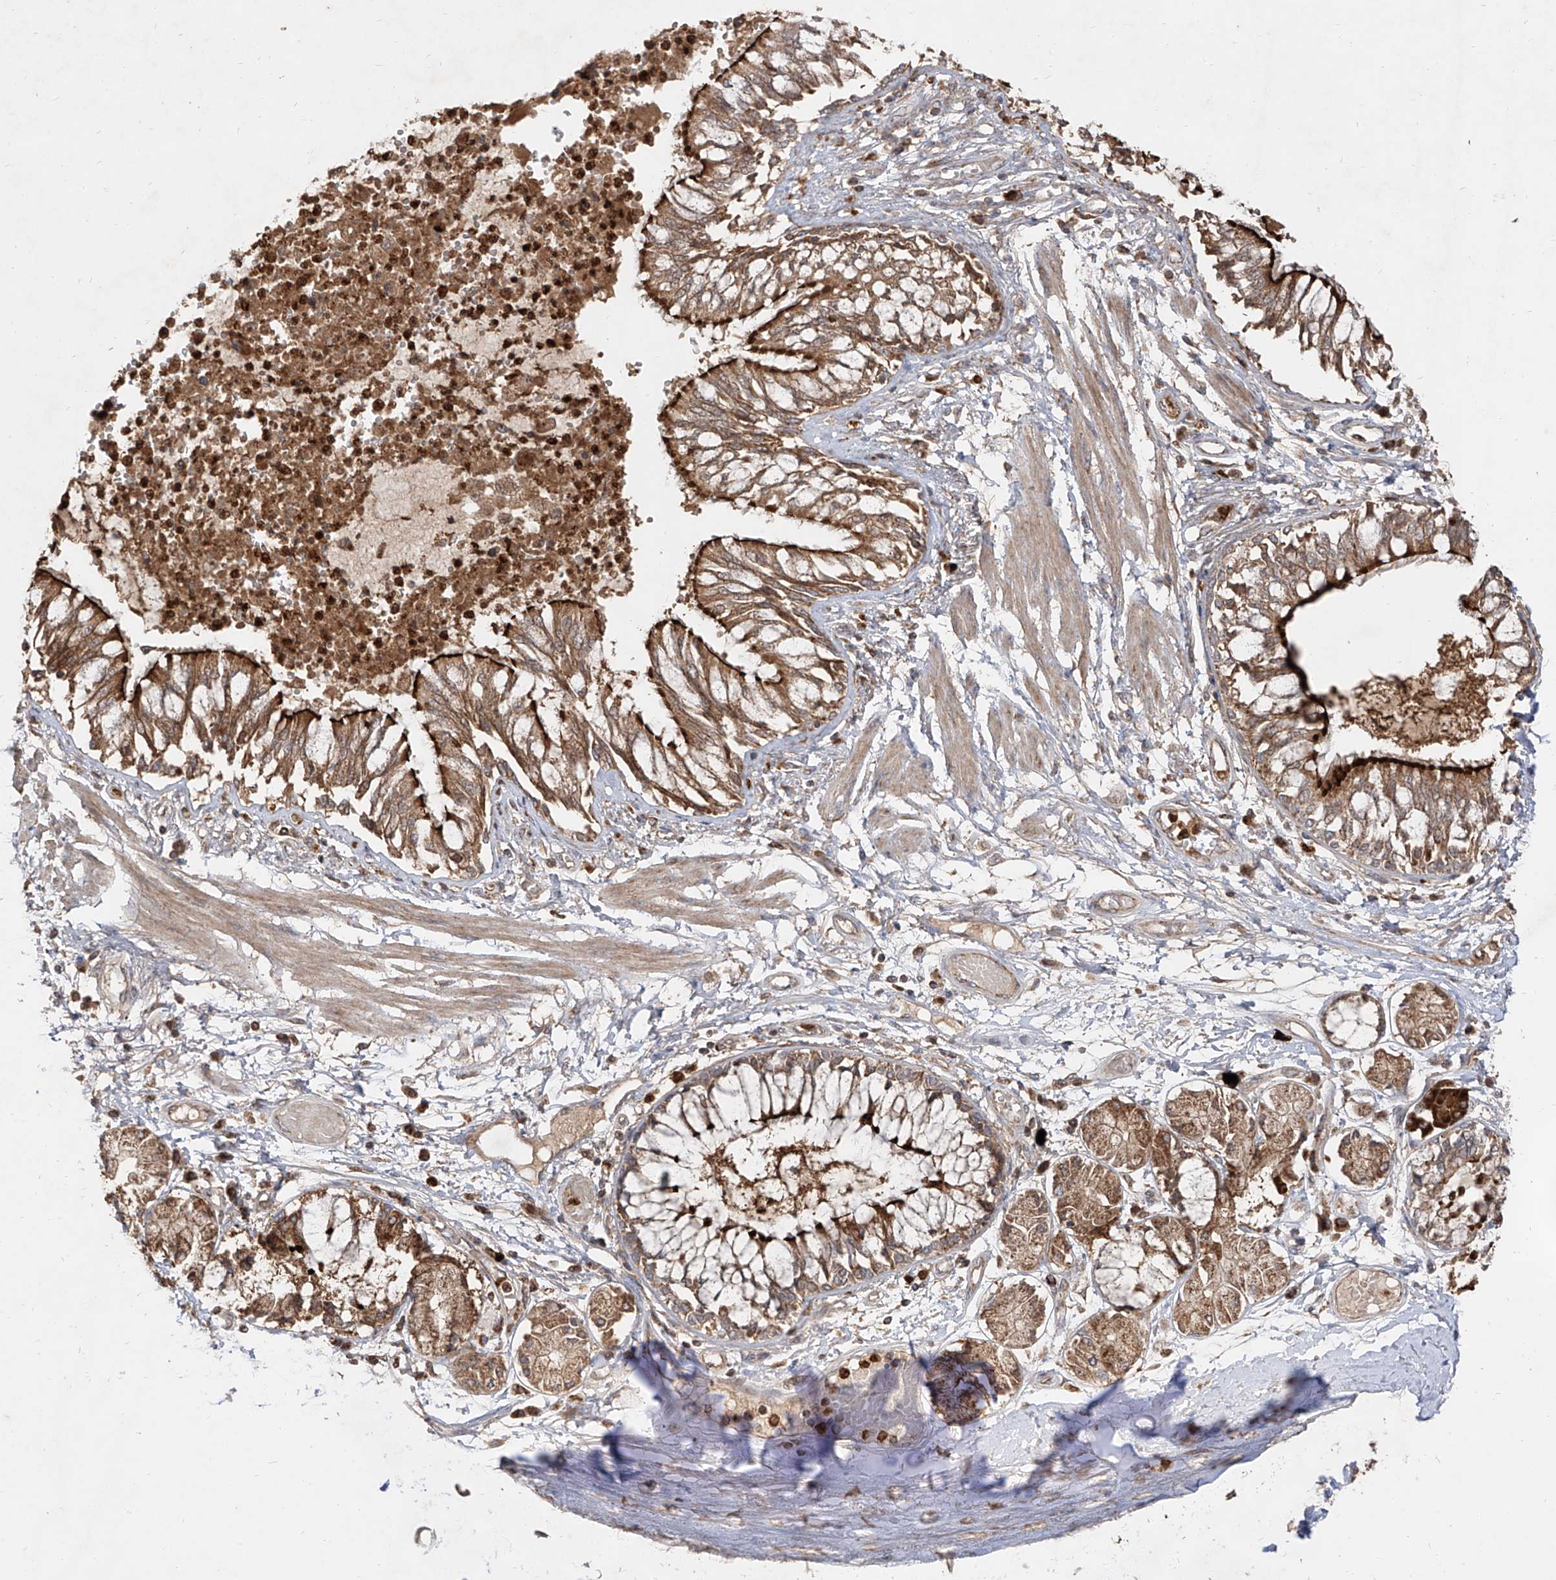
{"staining": {"intensity": "strong", "quantity": ">75%", "location": "cytoplasmic/membranous"}, "tissue": "bronchus", "cell_type": "Respiratory epithelial cells", "image_type": "normal", "snomed": [{"axis": "morphology", "description": "Normal tissue, NOS"}, {"axis": "topography", "description": "Cartilage tissue"}, {"axis": "topography", "description": "Bronchus"}, {"axis": "topography", "description": "Lung"}], "caption": "Brown immunohistochemical staining in normal human bronchus exhibits strong cytoplasmic/membranous positivity in about >75% of respiratory epithelial cells.", "gene": "AIM2", "patient": {"sex": "female", "age": 49}}